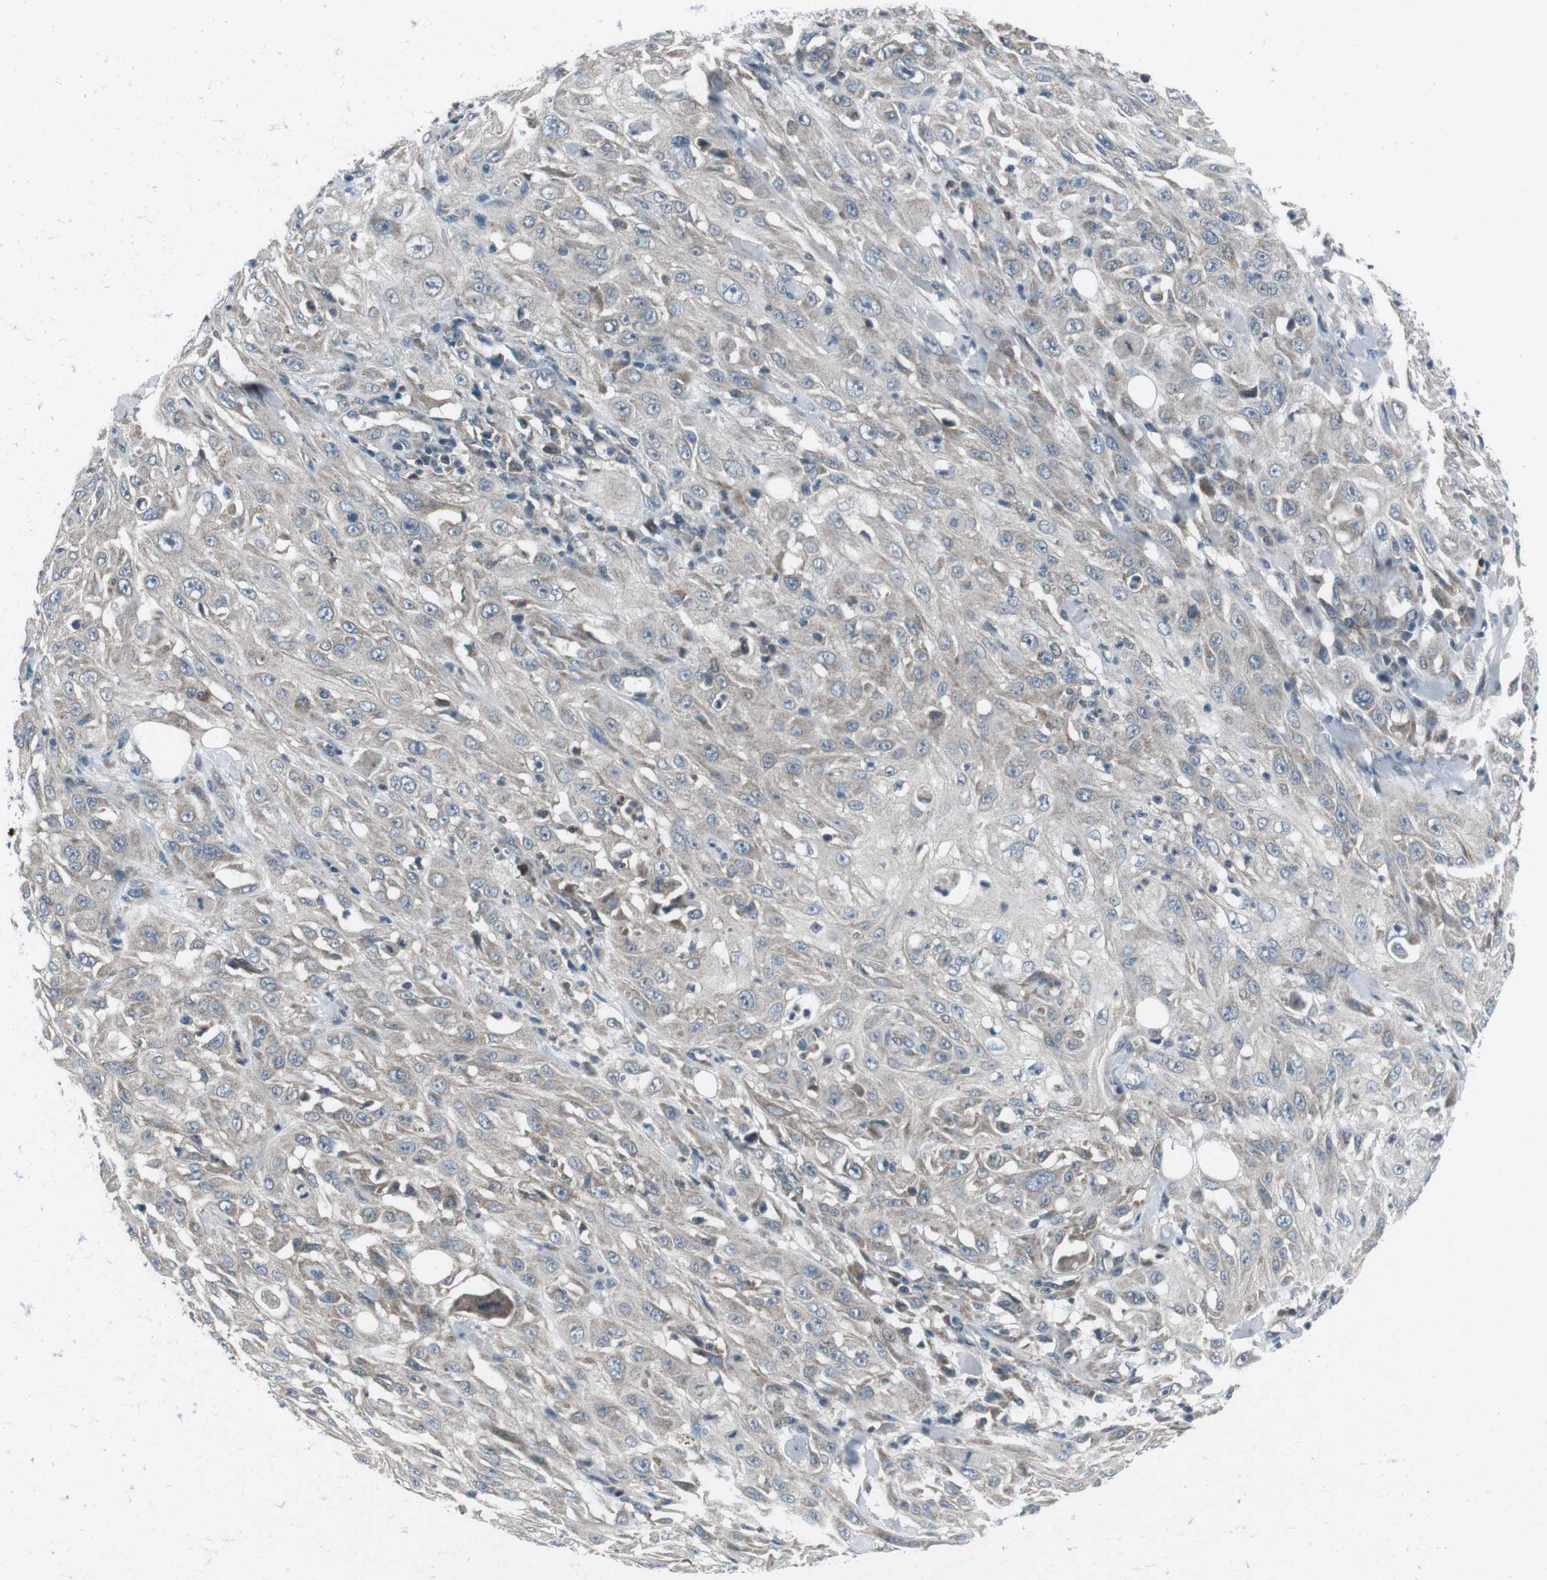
{"staining": {"intensity": "negative", "quantity": "none", "location": "none"}, "tissue": "skin cancer", "cell_type": "Tumor cells", "image_type": "cancer", "snomed": [{"axis": "morphology", "description": "Squamous cell carcinoma, NOS"}, {"axis": "morphology", "description": "Squamous cell carcinoma, metastatic, NOS"}, {"axis": "topography", "description": "Skin"}, {"axis": "topography", "description": "Lymph node"}], "caption": "Skin cancer (metastatic squamous cell carcinoma) was stained to show a protein in brown. There is no significant staining in tumor cells. (DAB IHC visualized using brightfield microscopy, high magnification).", "gene": "CDK16", "patient": {"sex": "male", "age": 75}}